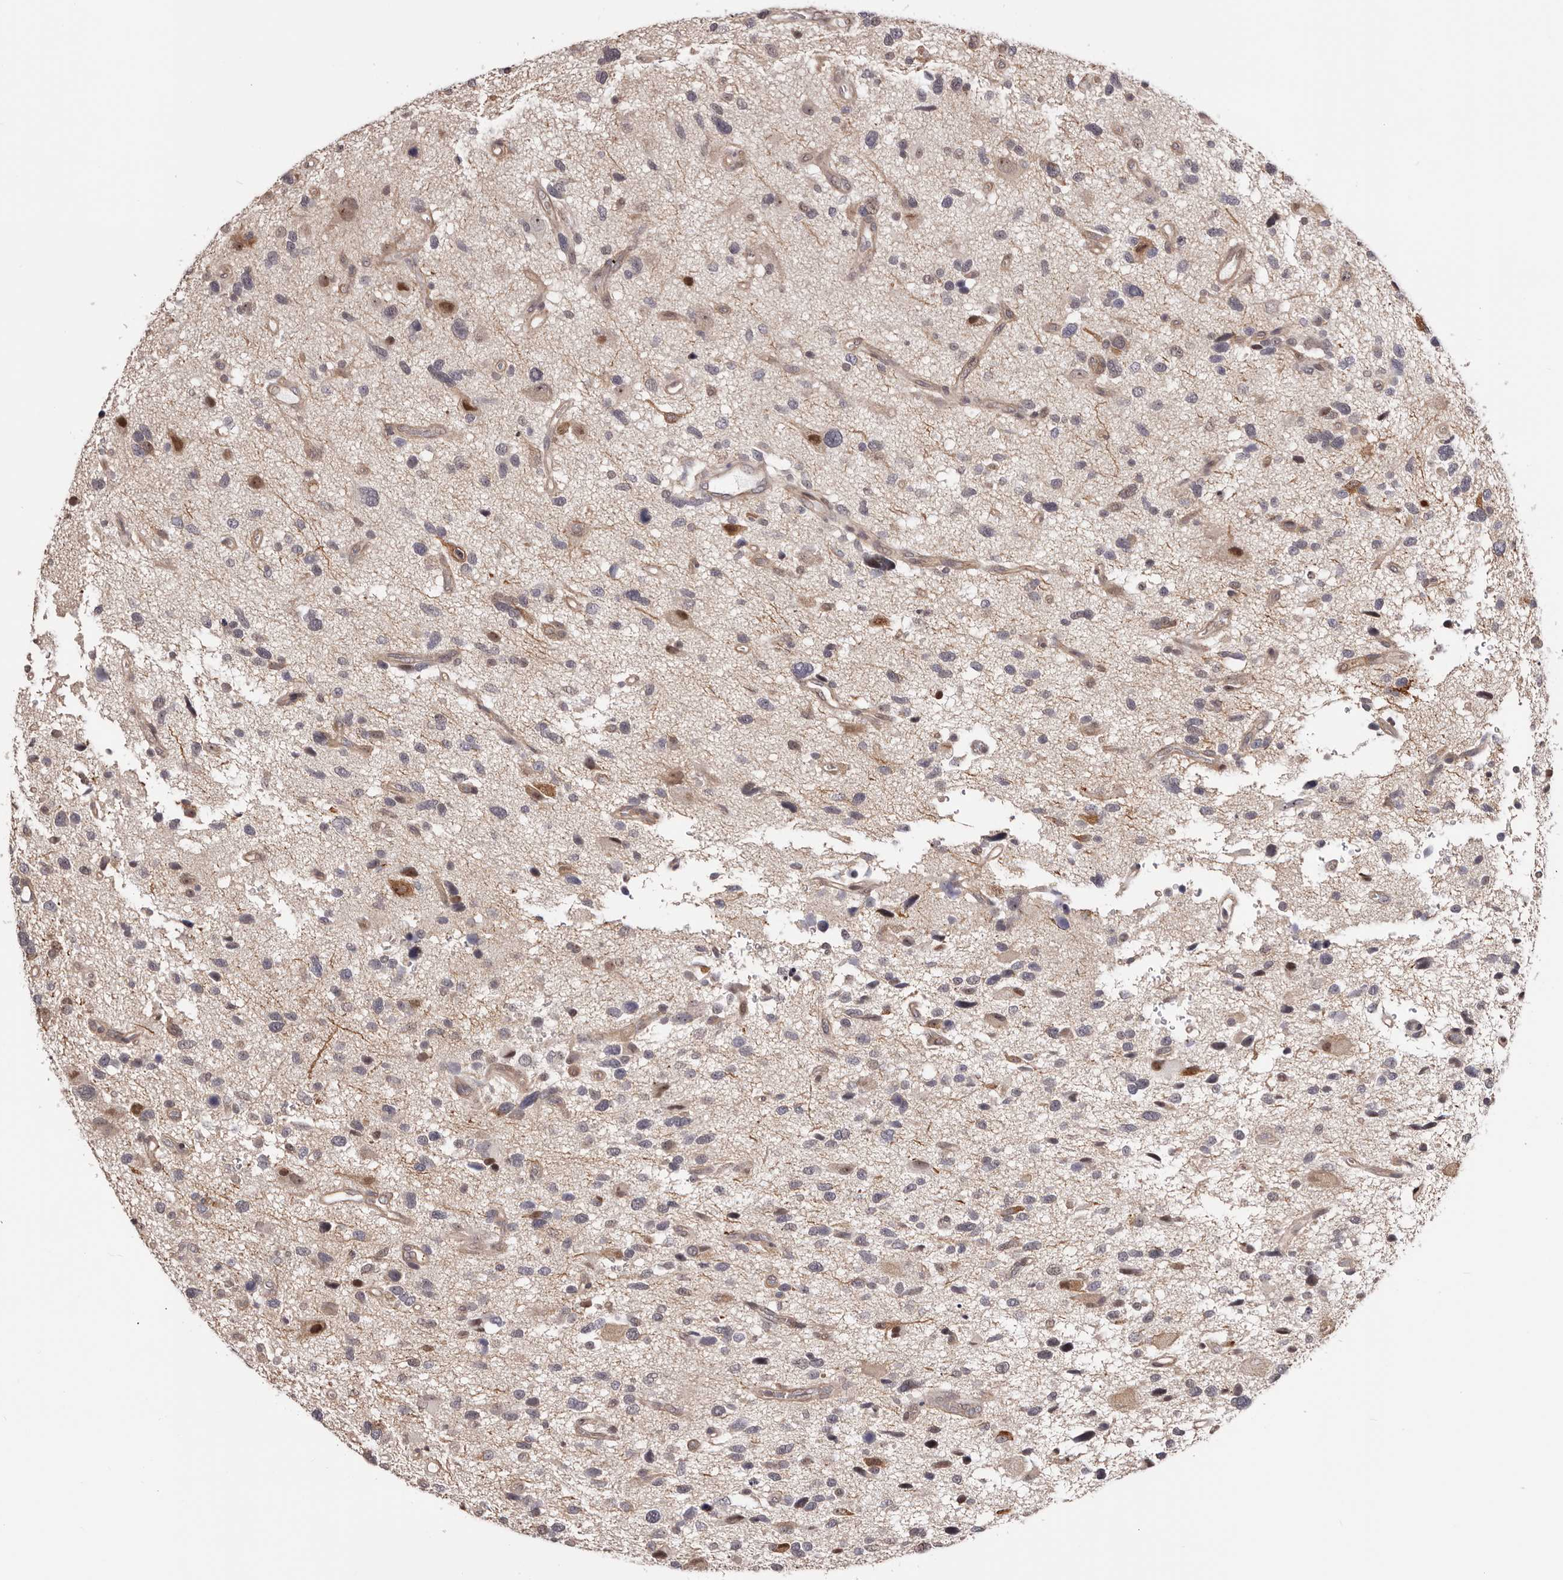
{"staining": {"intensity": "negative", "quantity": "none", "location": "none"}, "tissue": "glioma", "cell_type": "Tumor cells", "image_type": "cancer", "snomed": [{"axis": "morphology", "description": "Glioma, malignant, High grade"}, {"axis": "topography", "description": "Brain"}], "caption": "There is no significant staining in tumor cells of malignant glioma (high-grade). (Stains: DAB immunohistochemistry with hematoxylin counter stain, Microscopy: brightfield microscopy at high magnification).", "gene": "NOL12", "patient": {"sex": "male", "age": 33}}